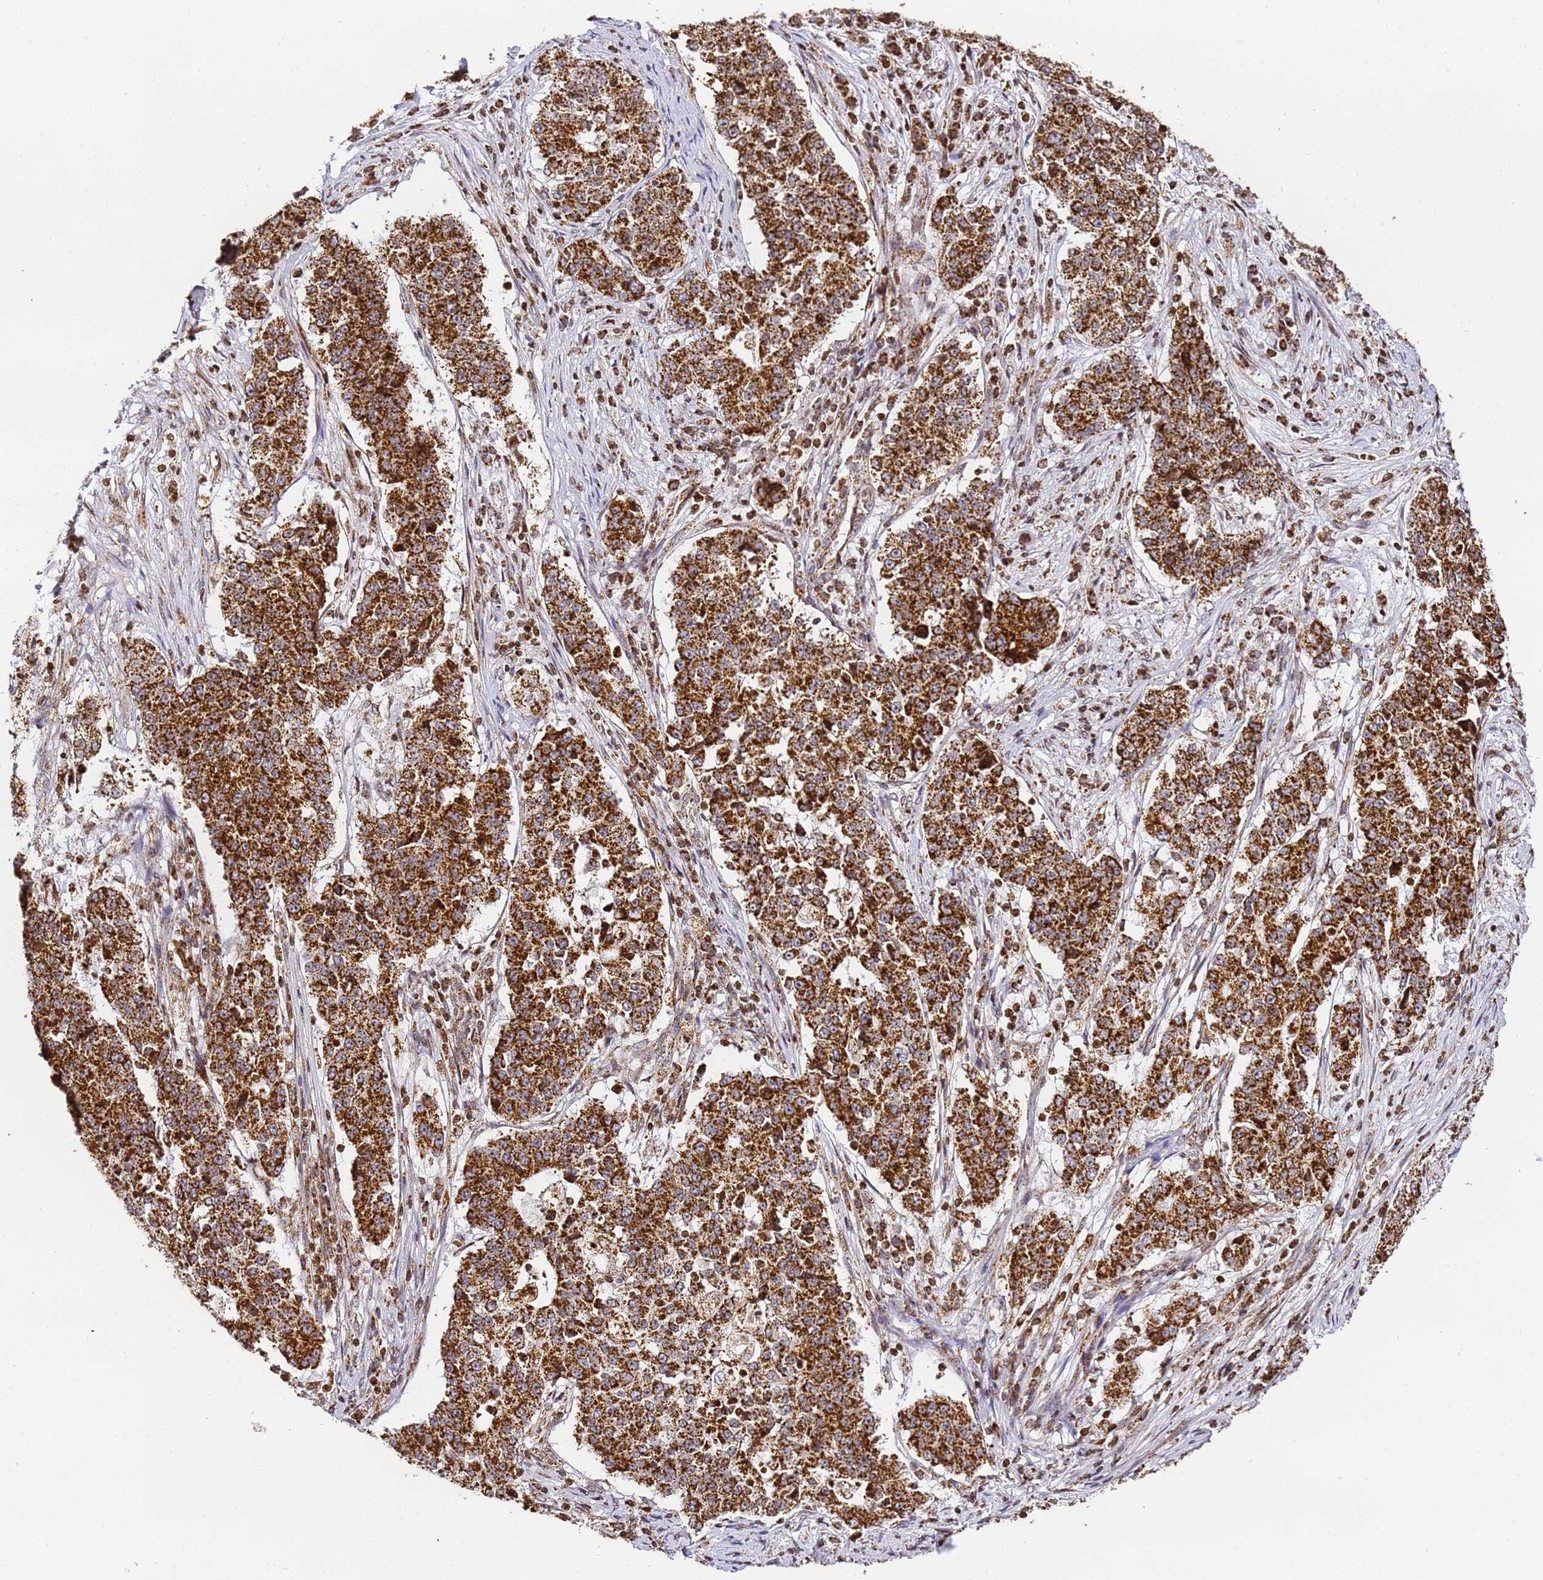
{"staining": {"intensity": "strong", "quantity": ">75%", "location": "cytoplasmic/membranous"}, "tissue": "stomach cancer", "cell_type": "Tumor cells", "image_type": "cancer", "snomed": [{"axis": "morphology", "description": "Adenocarcinoma, NOS"}, {"axis": "topography", "description": "Stomach"}], "caption": "Protein expression by immunohistochemistry displays strong cytoplasmic/membranous positivity in about >75% of tumor cells in stomach cancer.", "gene": "HSPE1", "patient": {"sex": "male", "age": 59}}